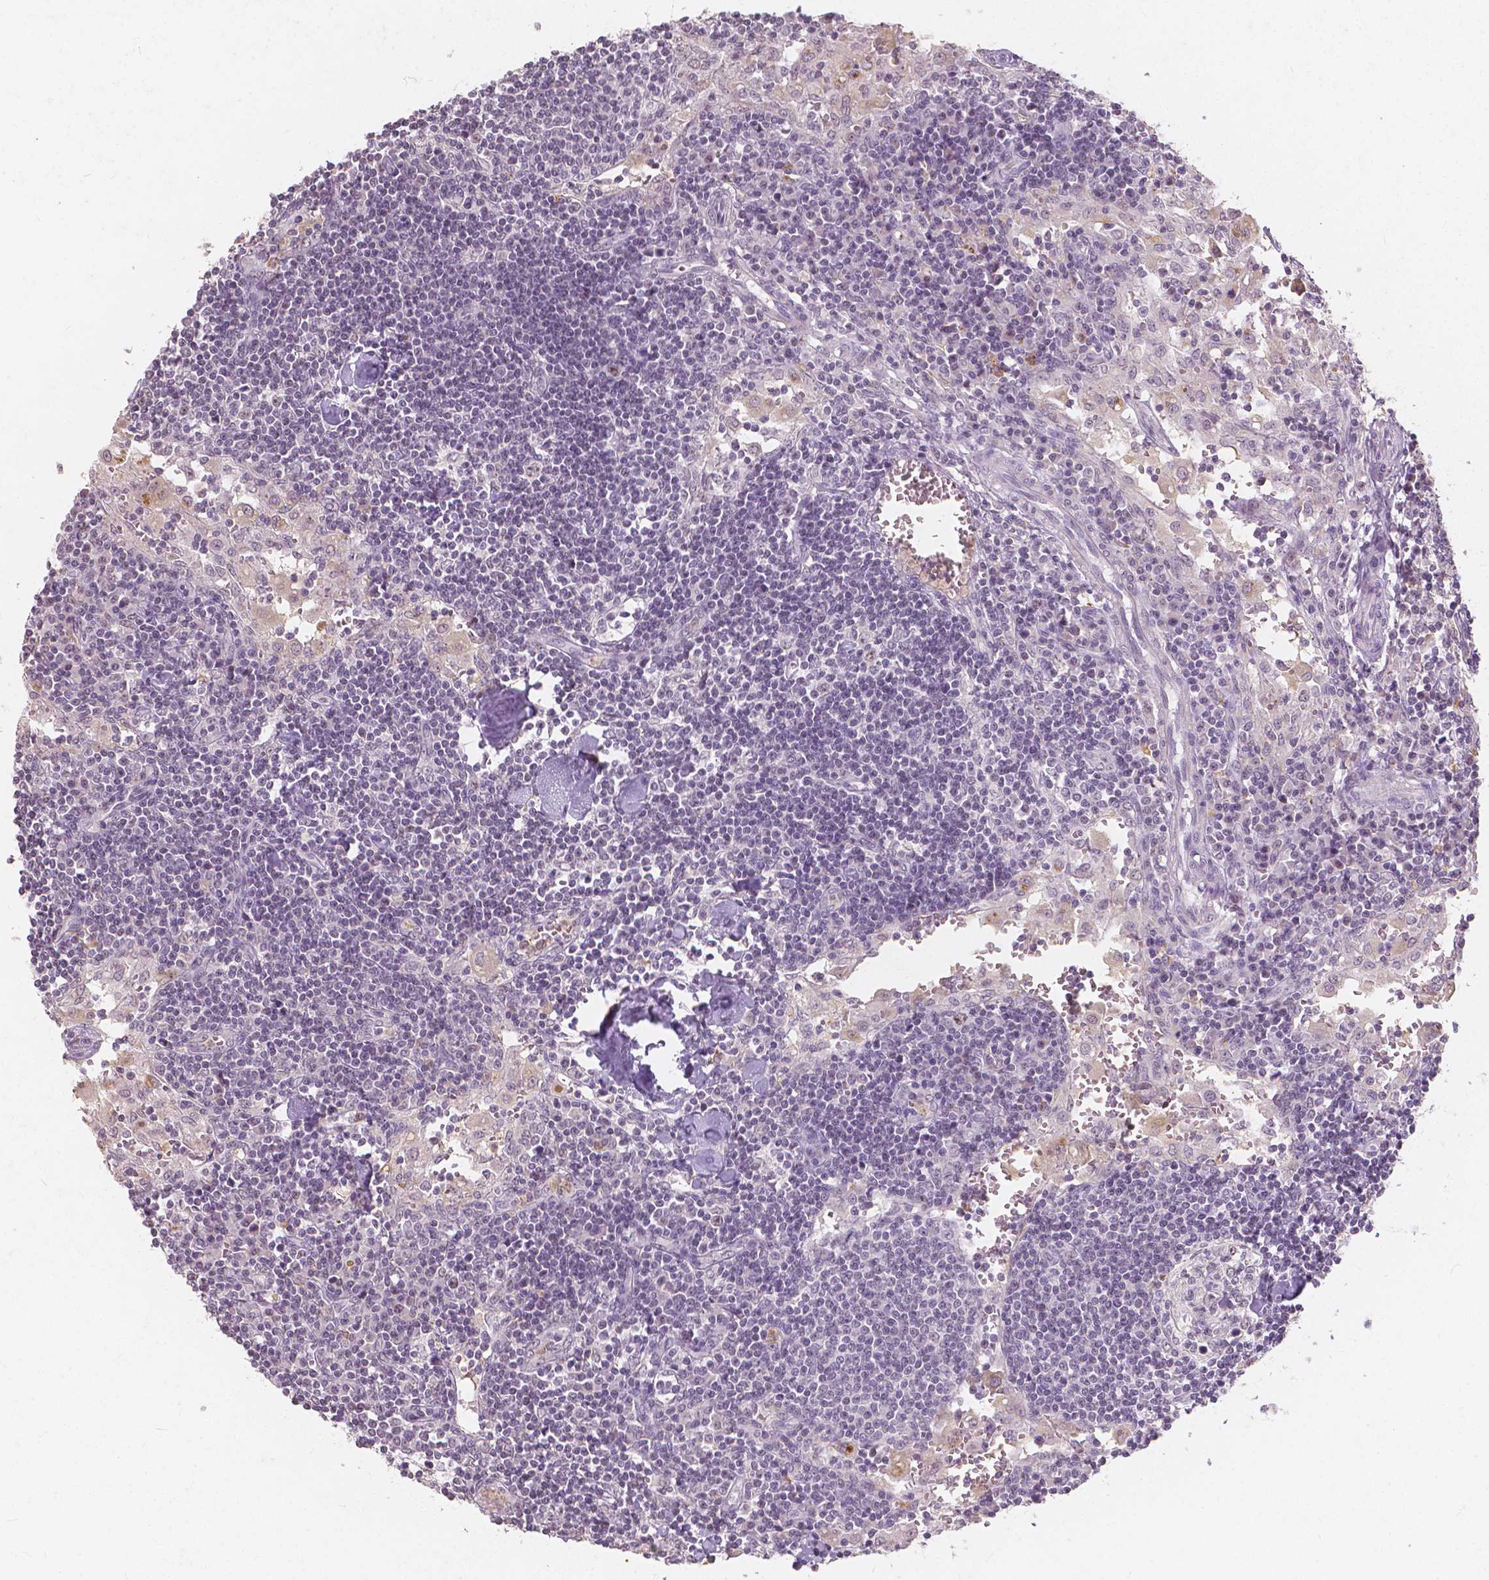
{"staining": {"intensity": "negative", "quantity": "none", "location": "none"}, "tissue": "lymph node", "cell_type": "Germinal center cells", "image_type": "normal", "snomed": [{"axis": "morphology", "description": "Normal tissue, NOS"}, {"axis": "topography", "description": "Lymph node"}], "caption": "This is a image of immunohistochemistry (IHC) staining of benign lymph node, which shows no positivity in germinal center cells.", "gene": "NOLC1", "patient": {"sex": "male", "age": 55}}